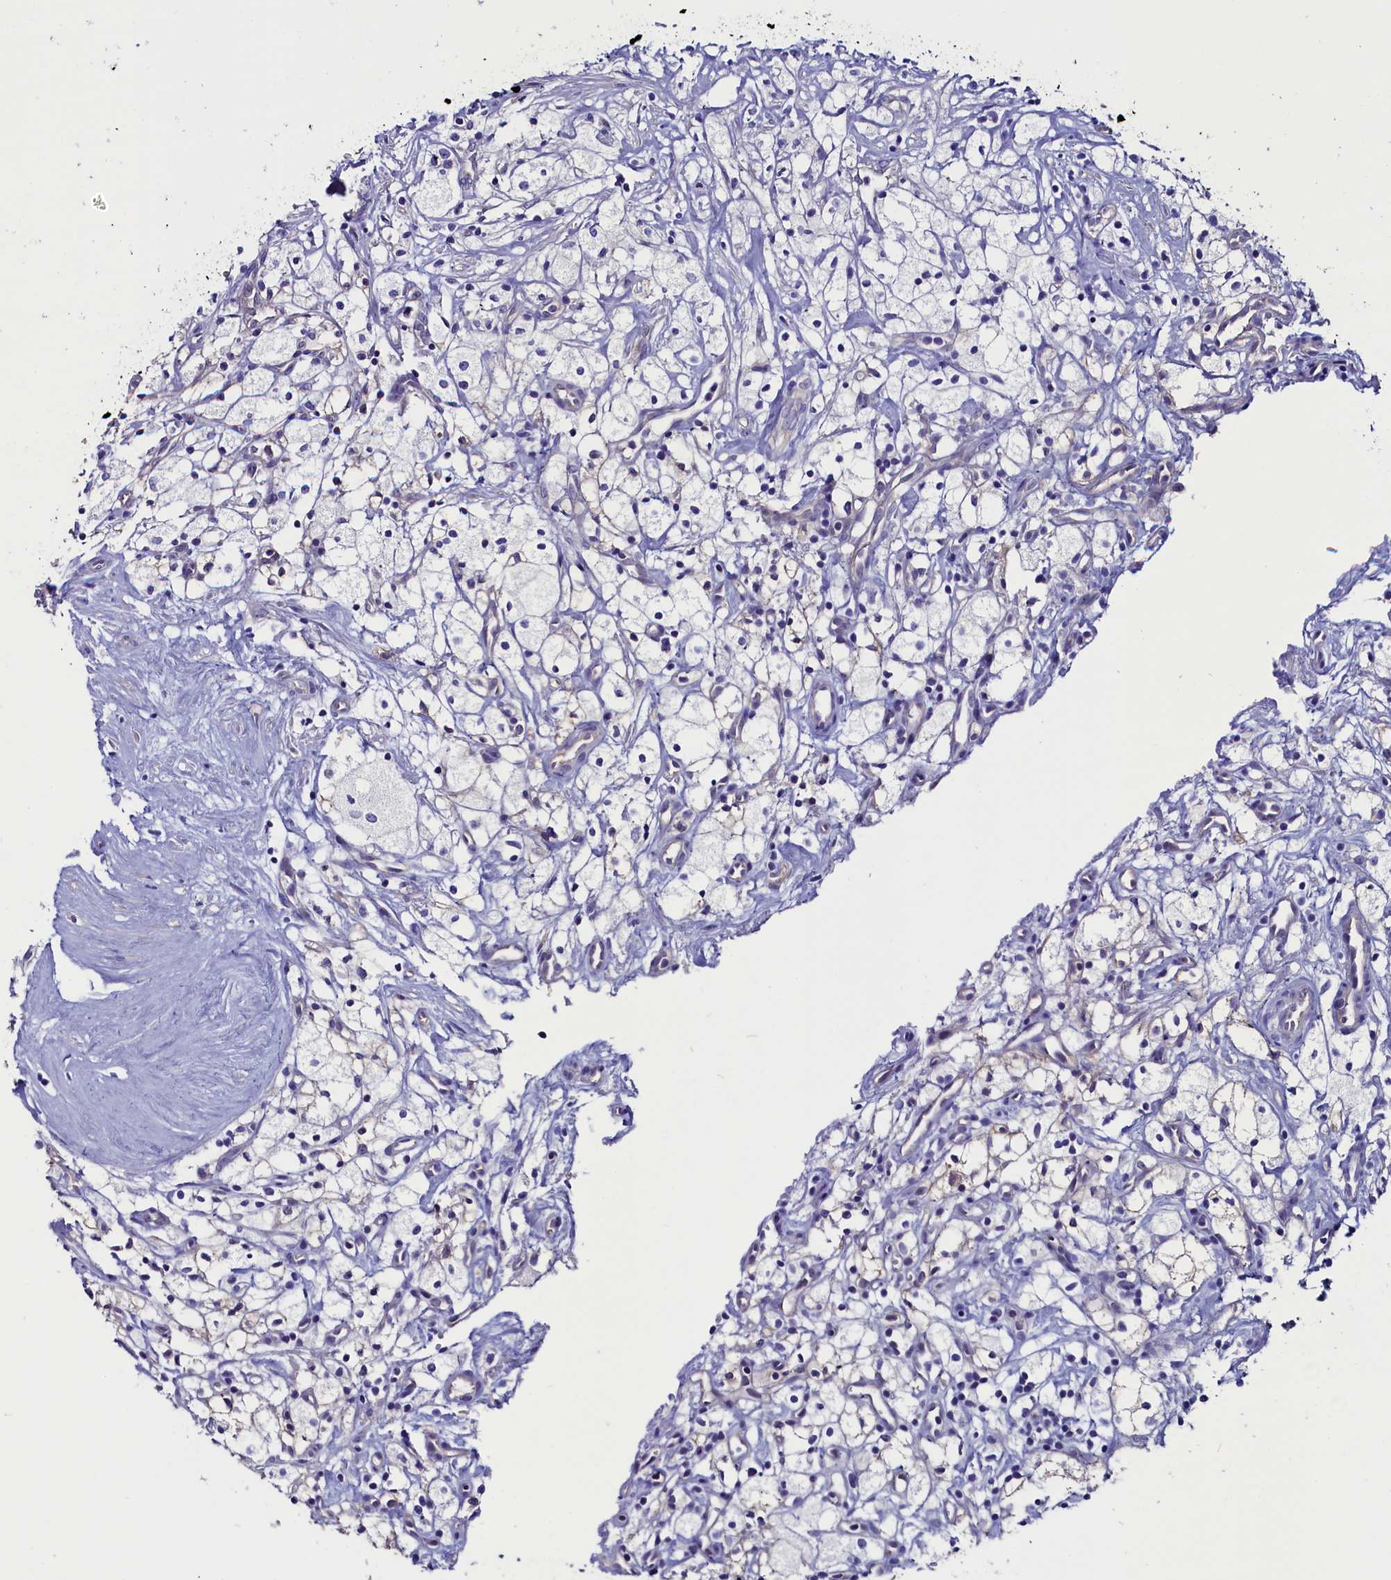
{"staining": {"intensity": "negative", "quantity": "none", "location": "none"}, "tissue": "renal cancer", "cell_type": "Tumor cells", "image_type": "cancer", "snomed": [{"axis": "morphology", "description": "Adenocarcinoma, NOS"}, {"axis": "topography", "description": "Kidney"}], "caption": "The micrograph displays no significant staining in tumor cells of adenocarcinoma (renal).", "gene": "CIAPIN1", "patient": {"sex": "male", "age": 59}}